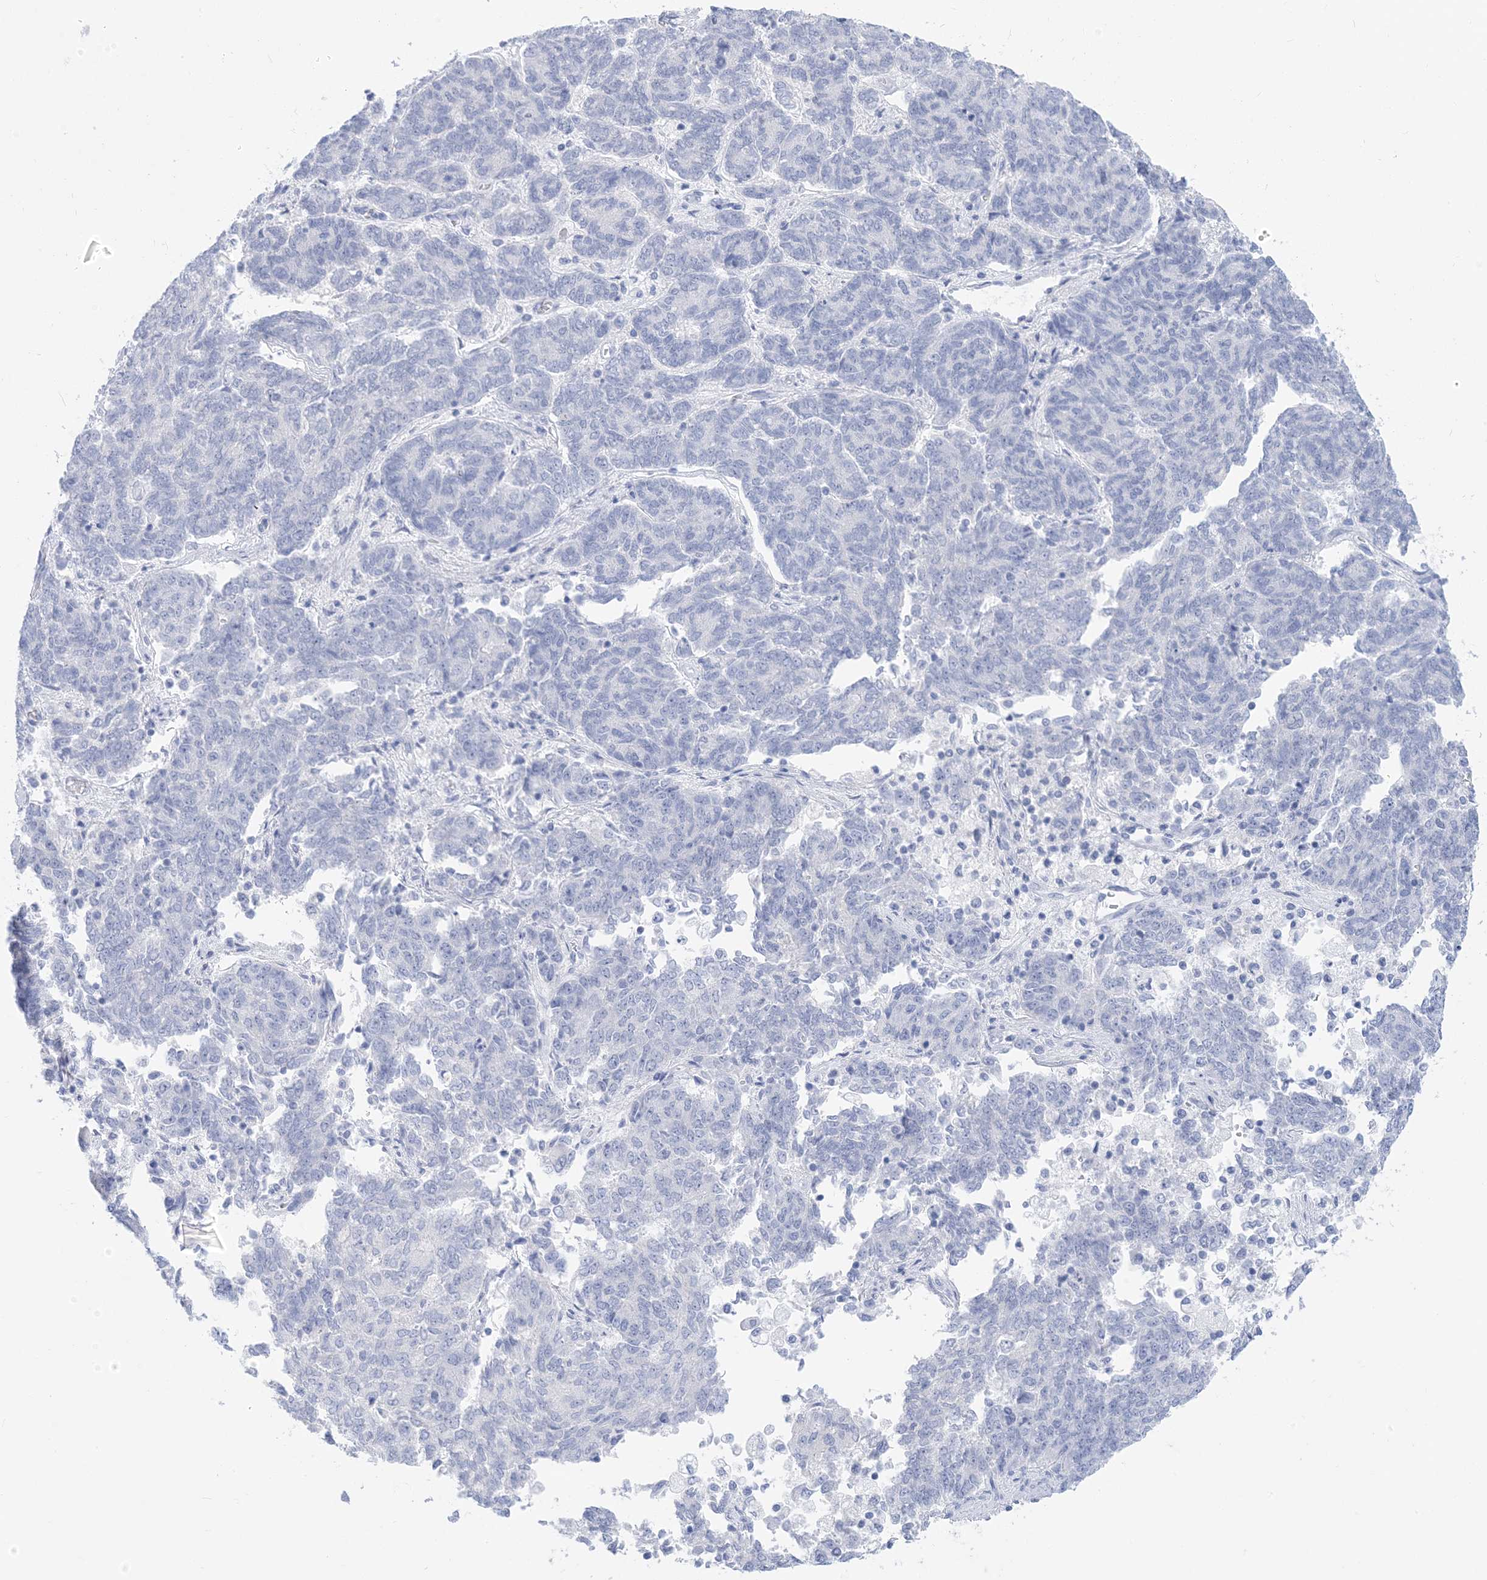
{"staining": {"intensity": "negative", "quantity": "none", "location": "none"}, "tissue": "endometrial cancer", "cell_type": "Tumor cells", "image_type": "cancer", "snomed": [{"axis": "morphology", "description": "Adenocarcinoma, NOS"}, {"axis": "topography", "description": "Endometrium"}], "caption": "Endometrial adenocarcinoma was stained to show a protein in brown. There is no significant expression in tumor cells.", "gene": "SH3YL1", "patient": {"sex": "female", "age": 80}}